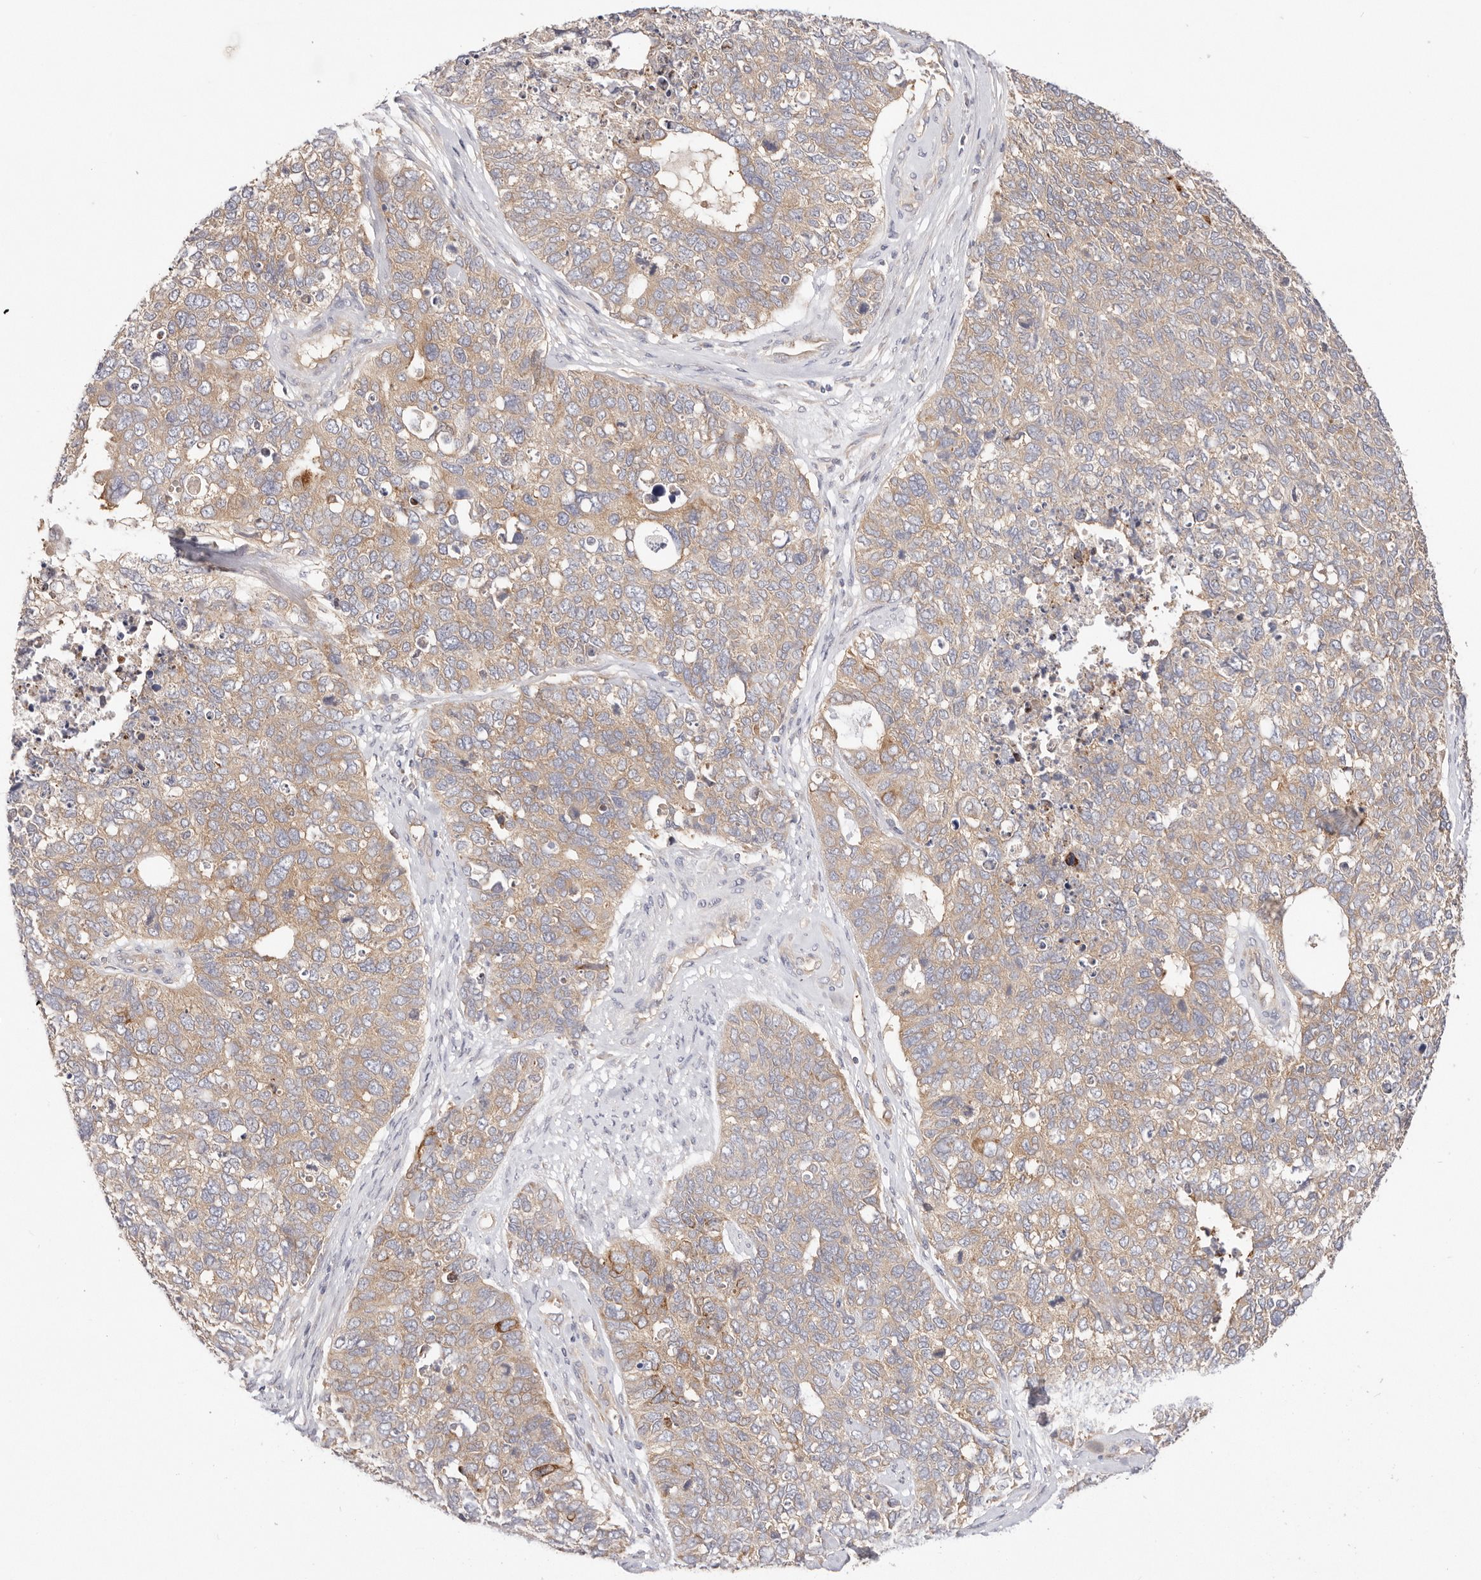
{"staining": {"intensity": "moderate", "quantity": ">75%", "location": "cytoplasmic/membranous"}, "tissue": "cervical cancer", "cell_type": "Tumor cells", "image_type": "cancer", "snomed": [{"axis": "morphology", "description": "Squamous cell carcinoma, NOS"}, {"axis": "topography", "description": "Cervix"}], "caption": "The histopathology image demonstrates immunohistochemical staining of cervical squamous cell carcinoma. There is moderate cytoplasmic/membranous positivity is seen in approximately >75% of tumor cells.", "gene": "KCMF1", "patient": {"sex": "female", "age": 63}}